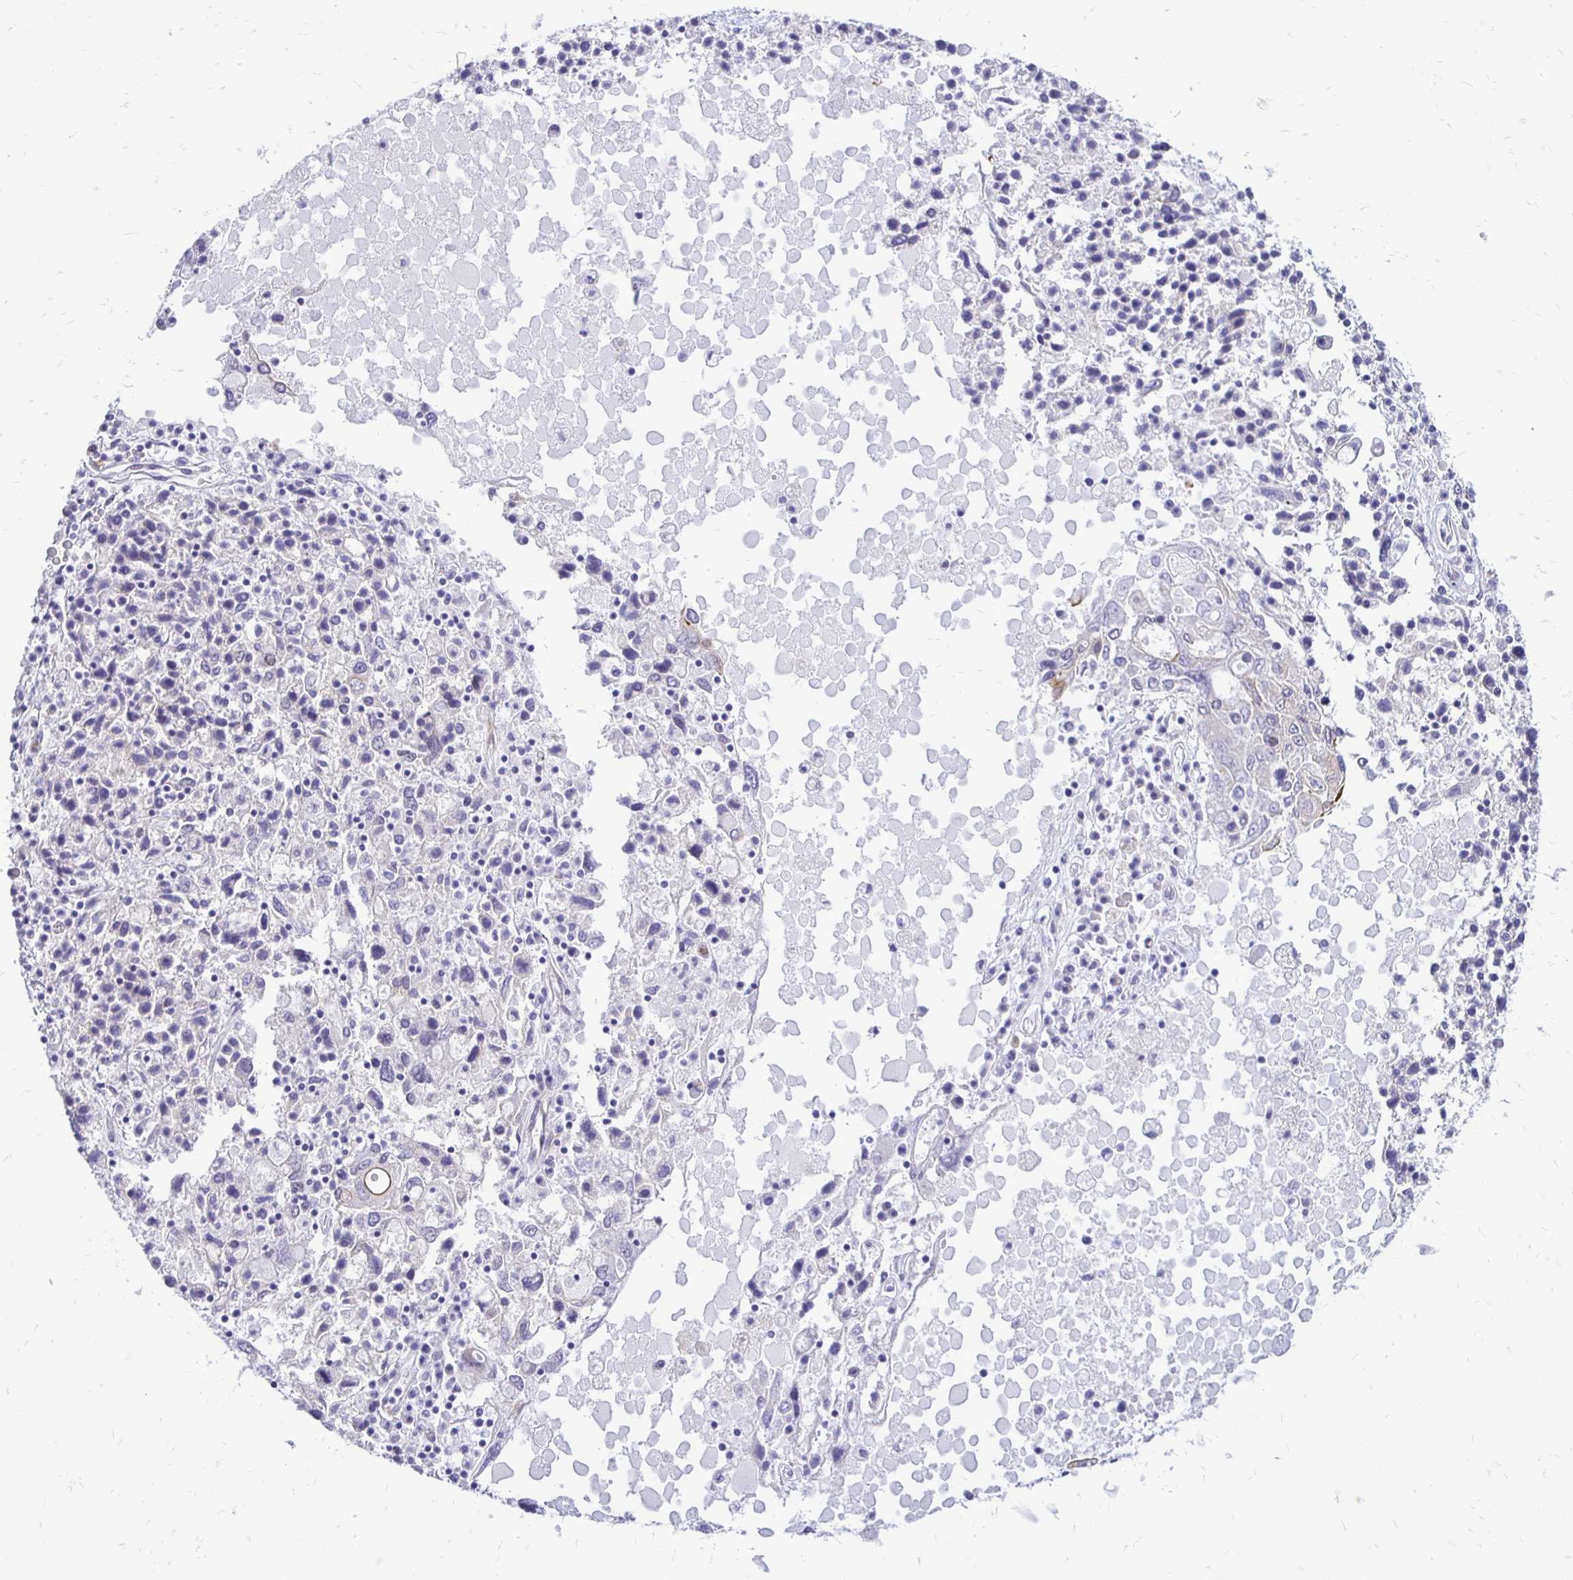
{"staining": {"intensity": "negative", "quantity": "none", "location": "none"}, "tissue": "ovarian cancer", "cell_type": "Tumor cells", "image_type": "cancer", "snomed": [{"axis": "morphology", "description": "Carcinoma, endometroid"}, {"axis": "topography", "description": "Ovary"}], "caption": "Immunohistochemistry (IHC) of human ovarian cancer demonstrates no expression in tumor cells.", "gene": "EPYC", "patient": {"sex": "female", "age": 62}}